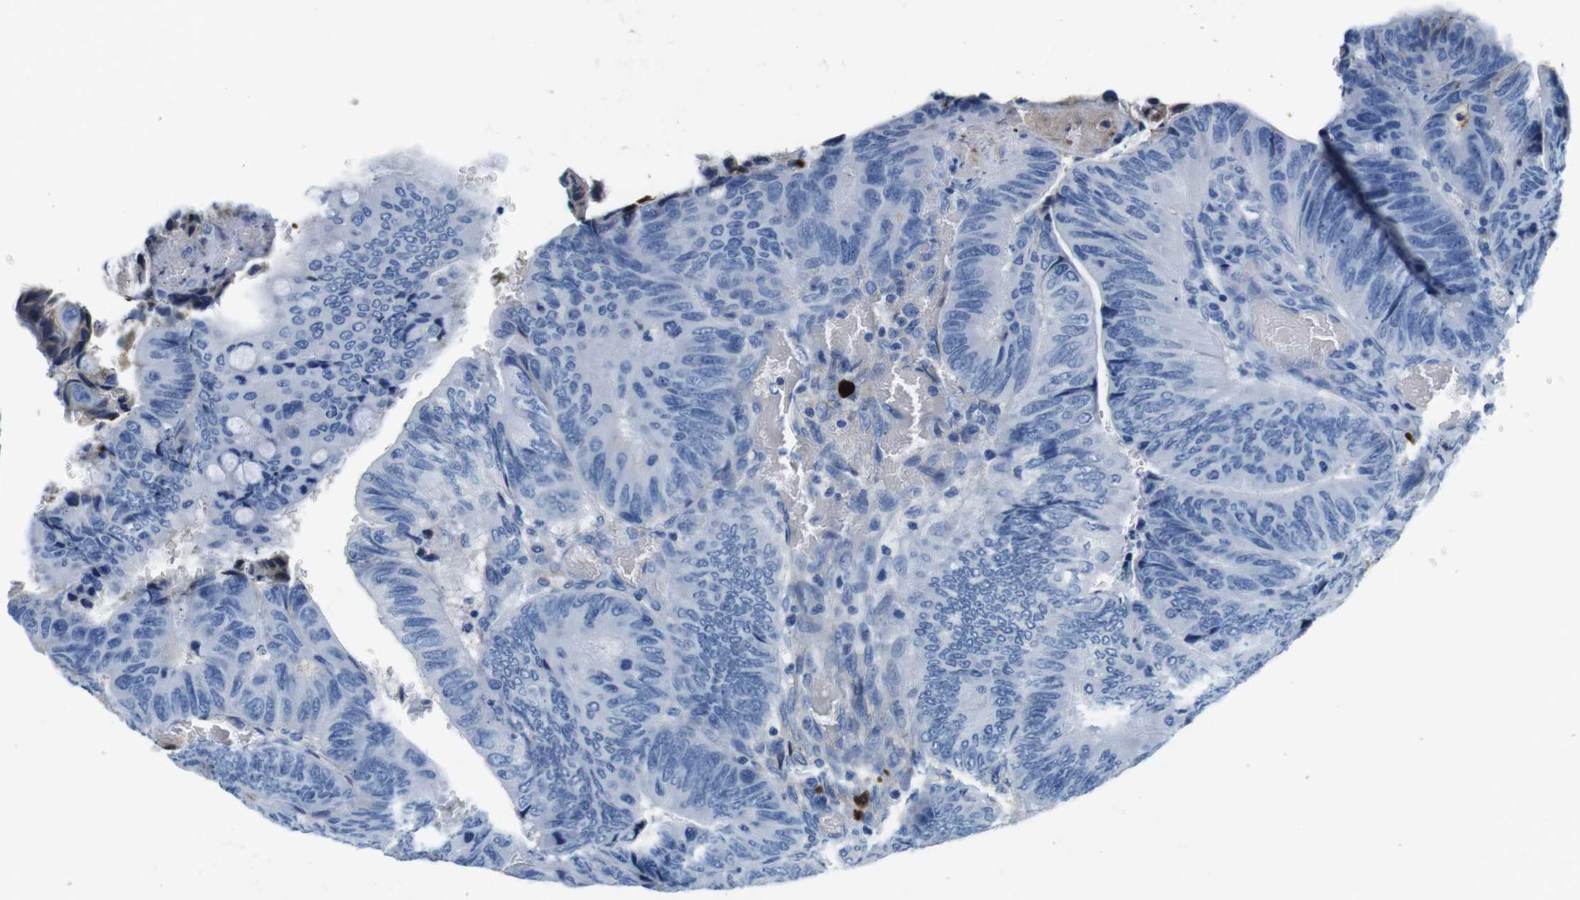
{"staining": {"intensity": "negative", "quantity": "none", "location": "none"}, "tissue": "colorectal cancer", "cell_type": "Tumor cells", "image_type": "cancer", "snomed": [{"axis": "morphology", "description": "Normal tissue, NOS"}, {"axis": "morphology", "description": "Adenocarcinoma, NOS"}, {"axis": "topography", "description": "Rectum"}, {"axis": "topography", "description": "Peripheral nerve tissue"}], "caption": "Human colorectal adenocarcinoma stained for a protein using IHC reveals no staining in tumor cells.", "gene": "IGKC", "patient": {"sex": "male", "age": 92}}